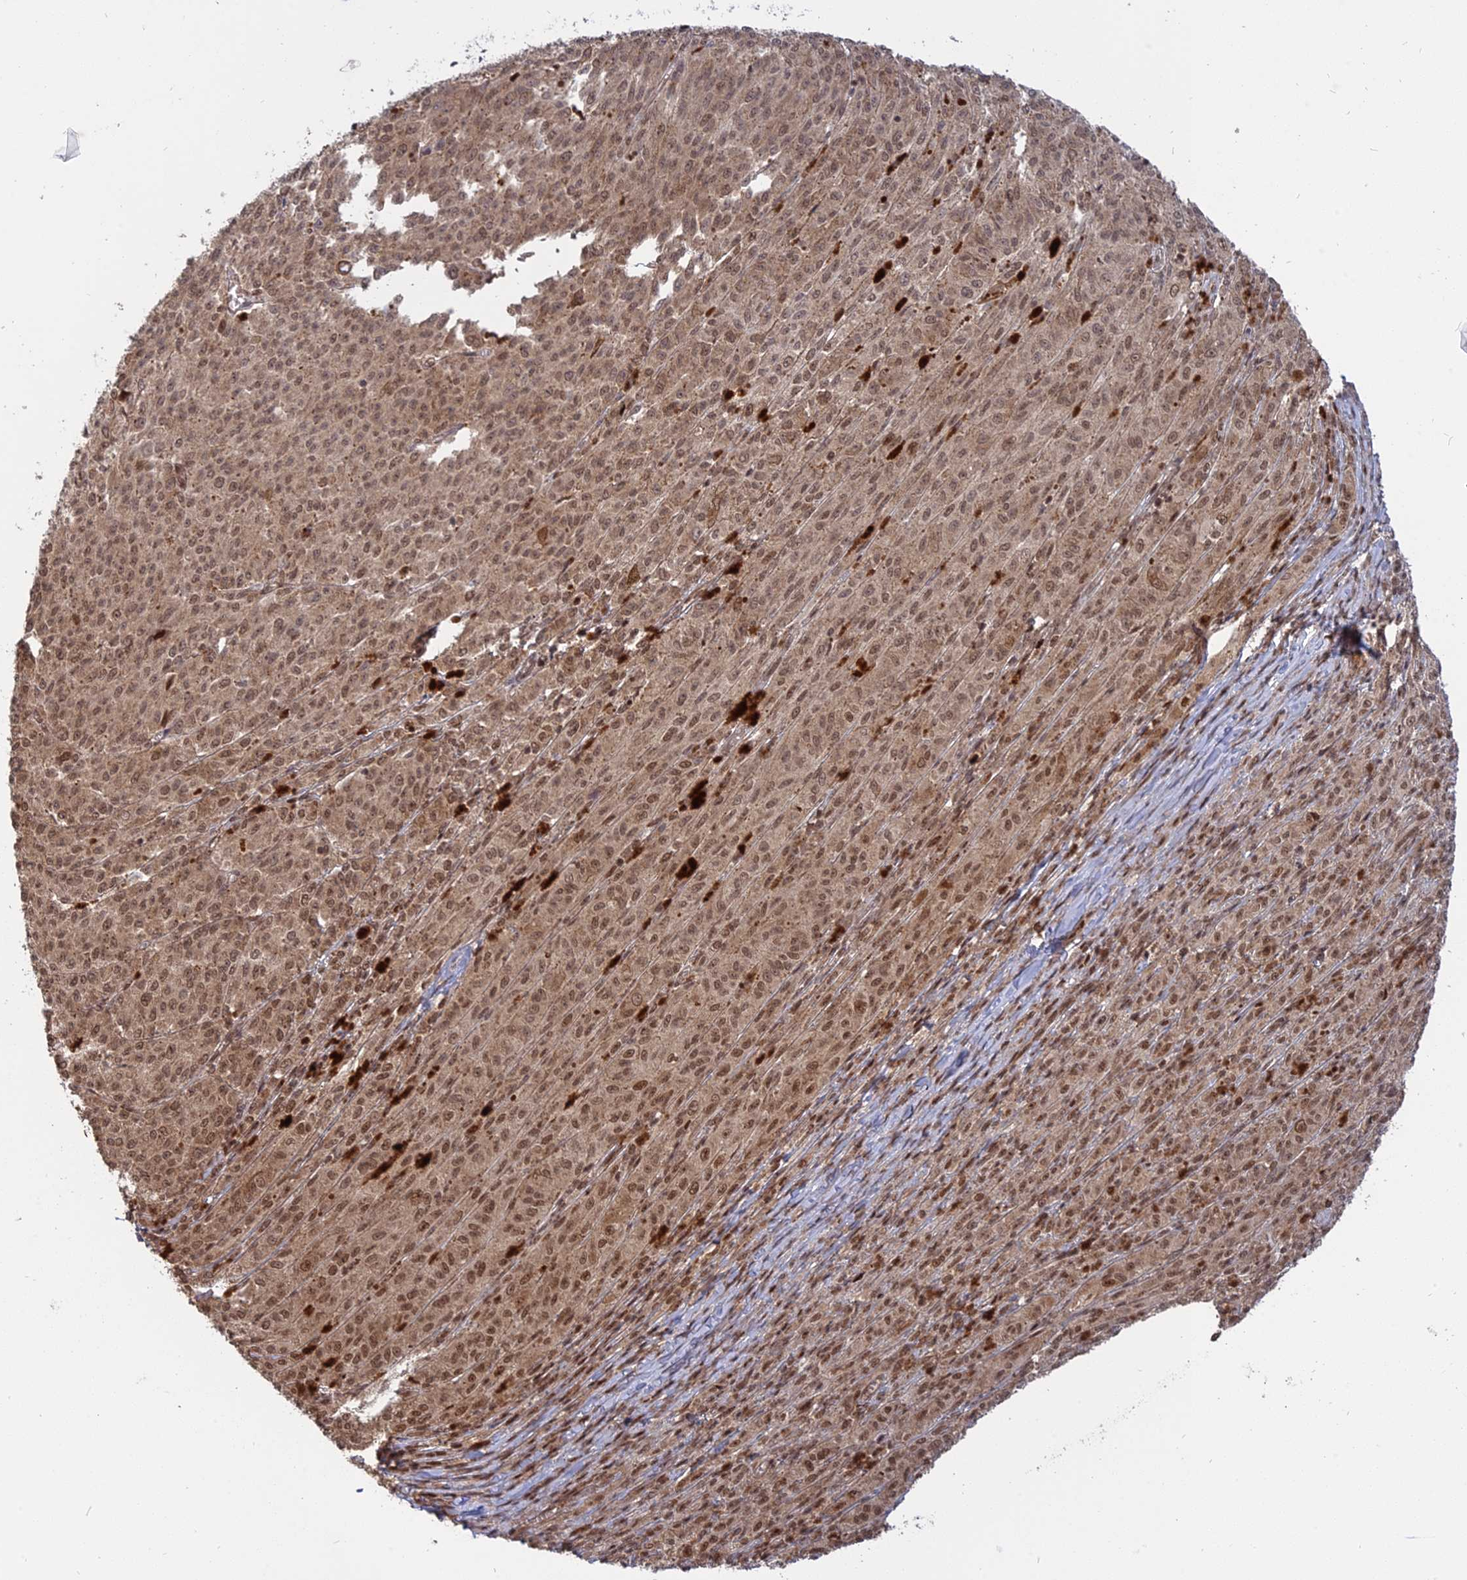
{"staining": {"intensity": "moderate", "quantity": ">75%", "location": "nuclear"}, "tissue": "melanoma", "cell_type": "Tumor cells", "image_type": "cancer", "snomed": [{"axis": "morphology", "description": "Malignant melanoma, NOS"}, {"axis": "topography", "description": "Skin"}], "caption": "Protein staining of melanoma tissue reveals moderate nuclear expression in approximately >75% of tumor cells. (brown staining indicates protein expression, while blue staining denotes nuclei).", "gene": "PKIG", "patient": {"sex": "female", "age": 52}}